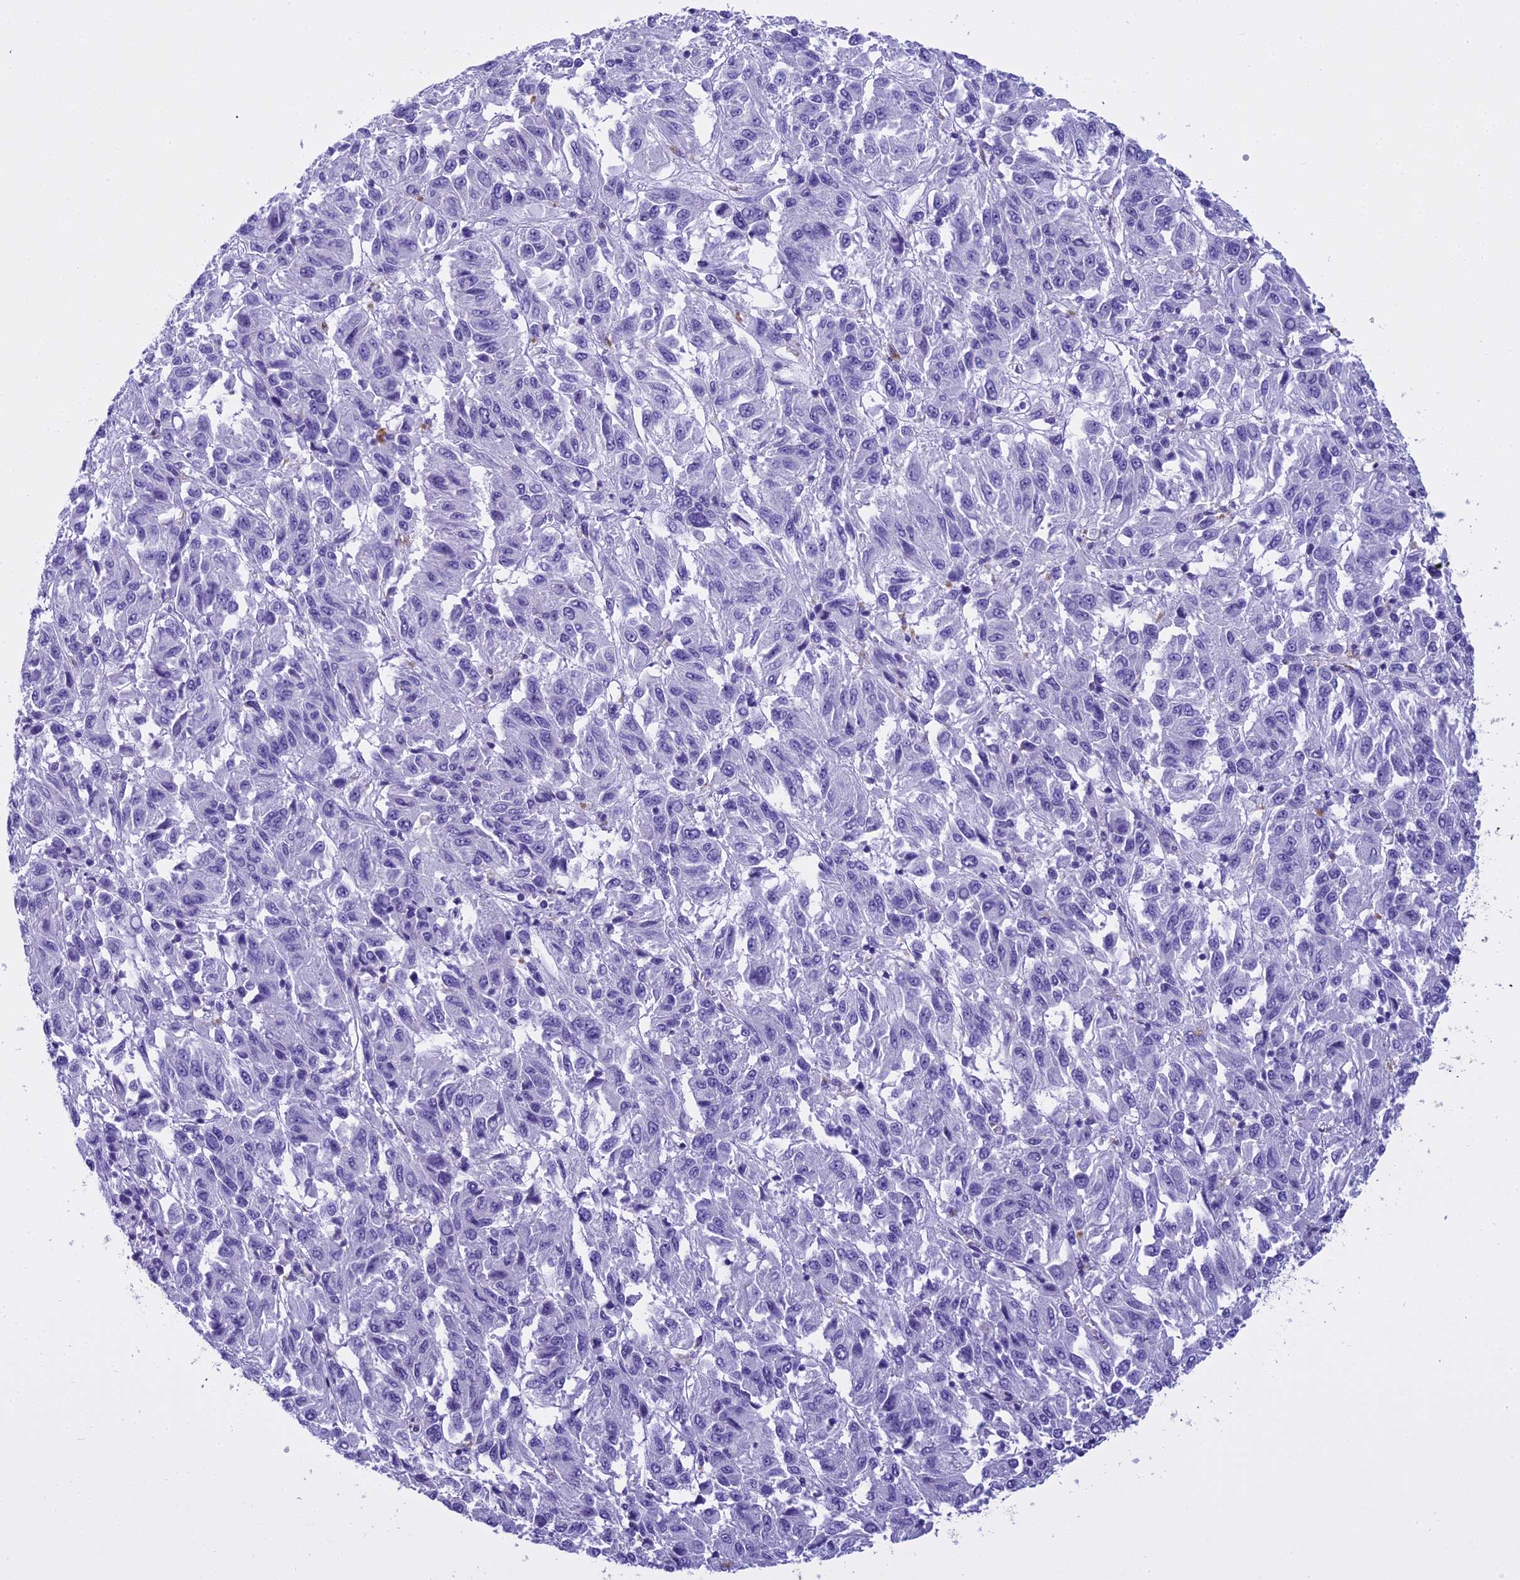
{"staining": {"intensity": "negative", "quantity": "none", "location": "none"}, "tissue": "melanoma", "cell_type": "Tumor cells", "image_type": "cancer", "snomed": [{"axis": "morphology", "description": "Malignant melanoma, Metastatic site"}, {"axis": "topography", "description": "Lung"}], "caption": "This photomicrograph is of malignant melanoma (metastatic site) stained with IHC to label a protein in brown with the nuclei are counter-stained blue. There is no staining in tumor cells. (Immunohistochemistry, brightfield microscopy, high magnification).", "gene": "KCTD14", "patient": {"sex": "male", "age": 64}}